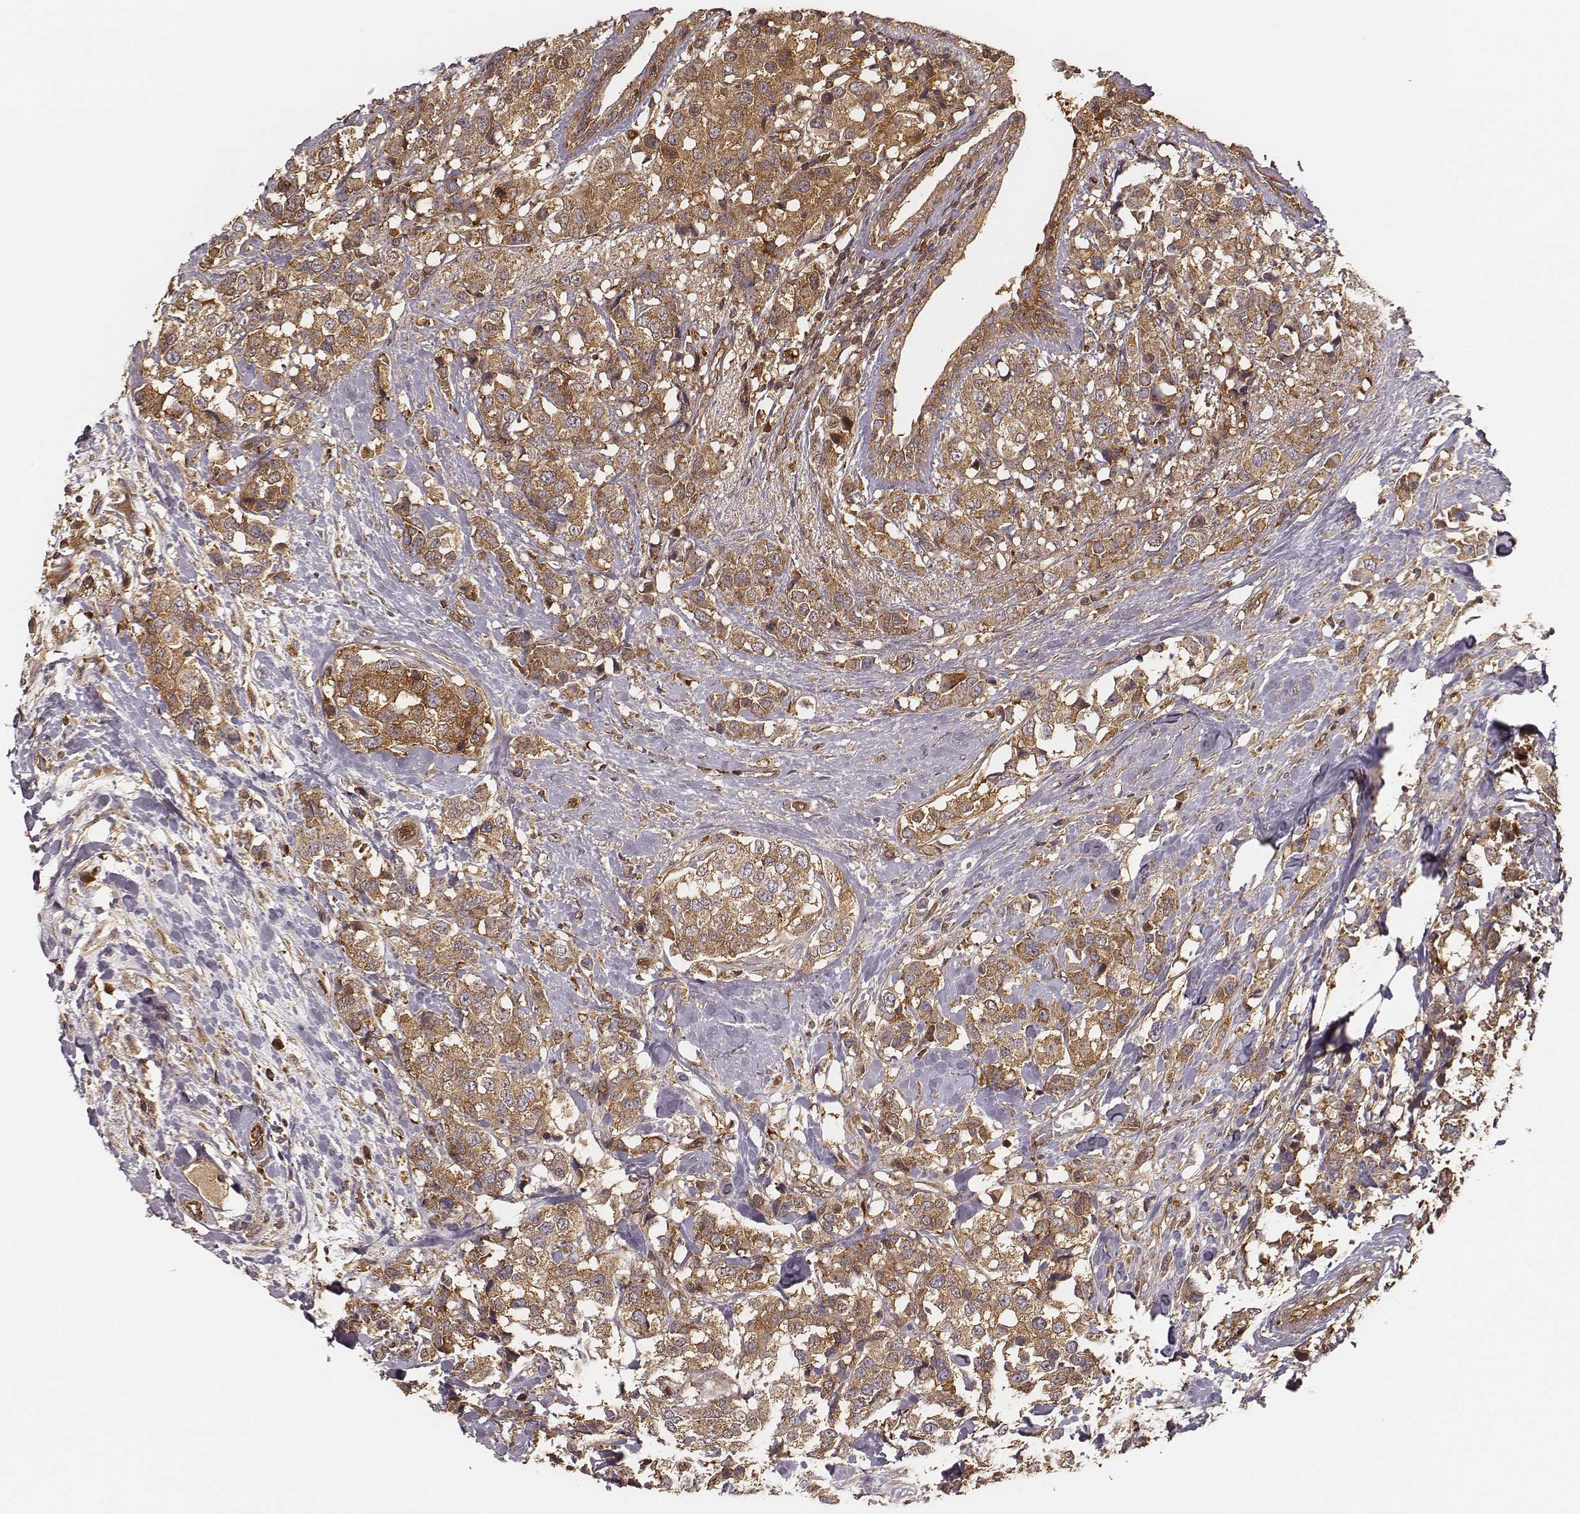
{"staining": {"intensity": "moderate", "quantity": ">75%", "location": "cytoplasmic/membranous"}, "tissue": "breast cancer", "cell_type": "Tumor cells", "image_type": "cancer", "snomed": [{"axis": "morphology", "description": "Lobular carcinoma"}, {"axis": "topography", "description": "Breast"}], "caption": "This photomicrograph demonstrates breast cancer (lobular carcinoma) stained with immunohistochemistry to label a protein in brown. The cytoplasmic/membranous of tumor cells show moderate positivity for the protein. Nuclei are counter-stained blue.", "gene": "CARS1", "patient": {"sex": "female", "age": 59}}